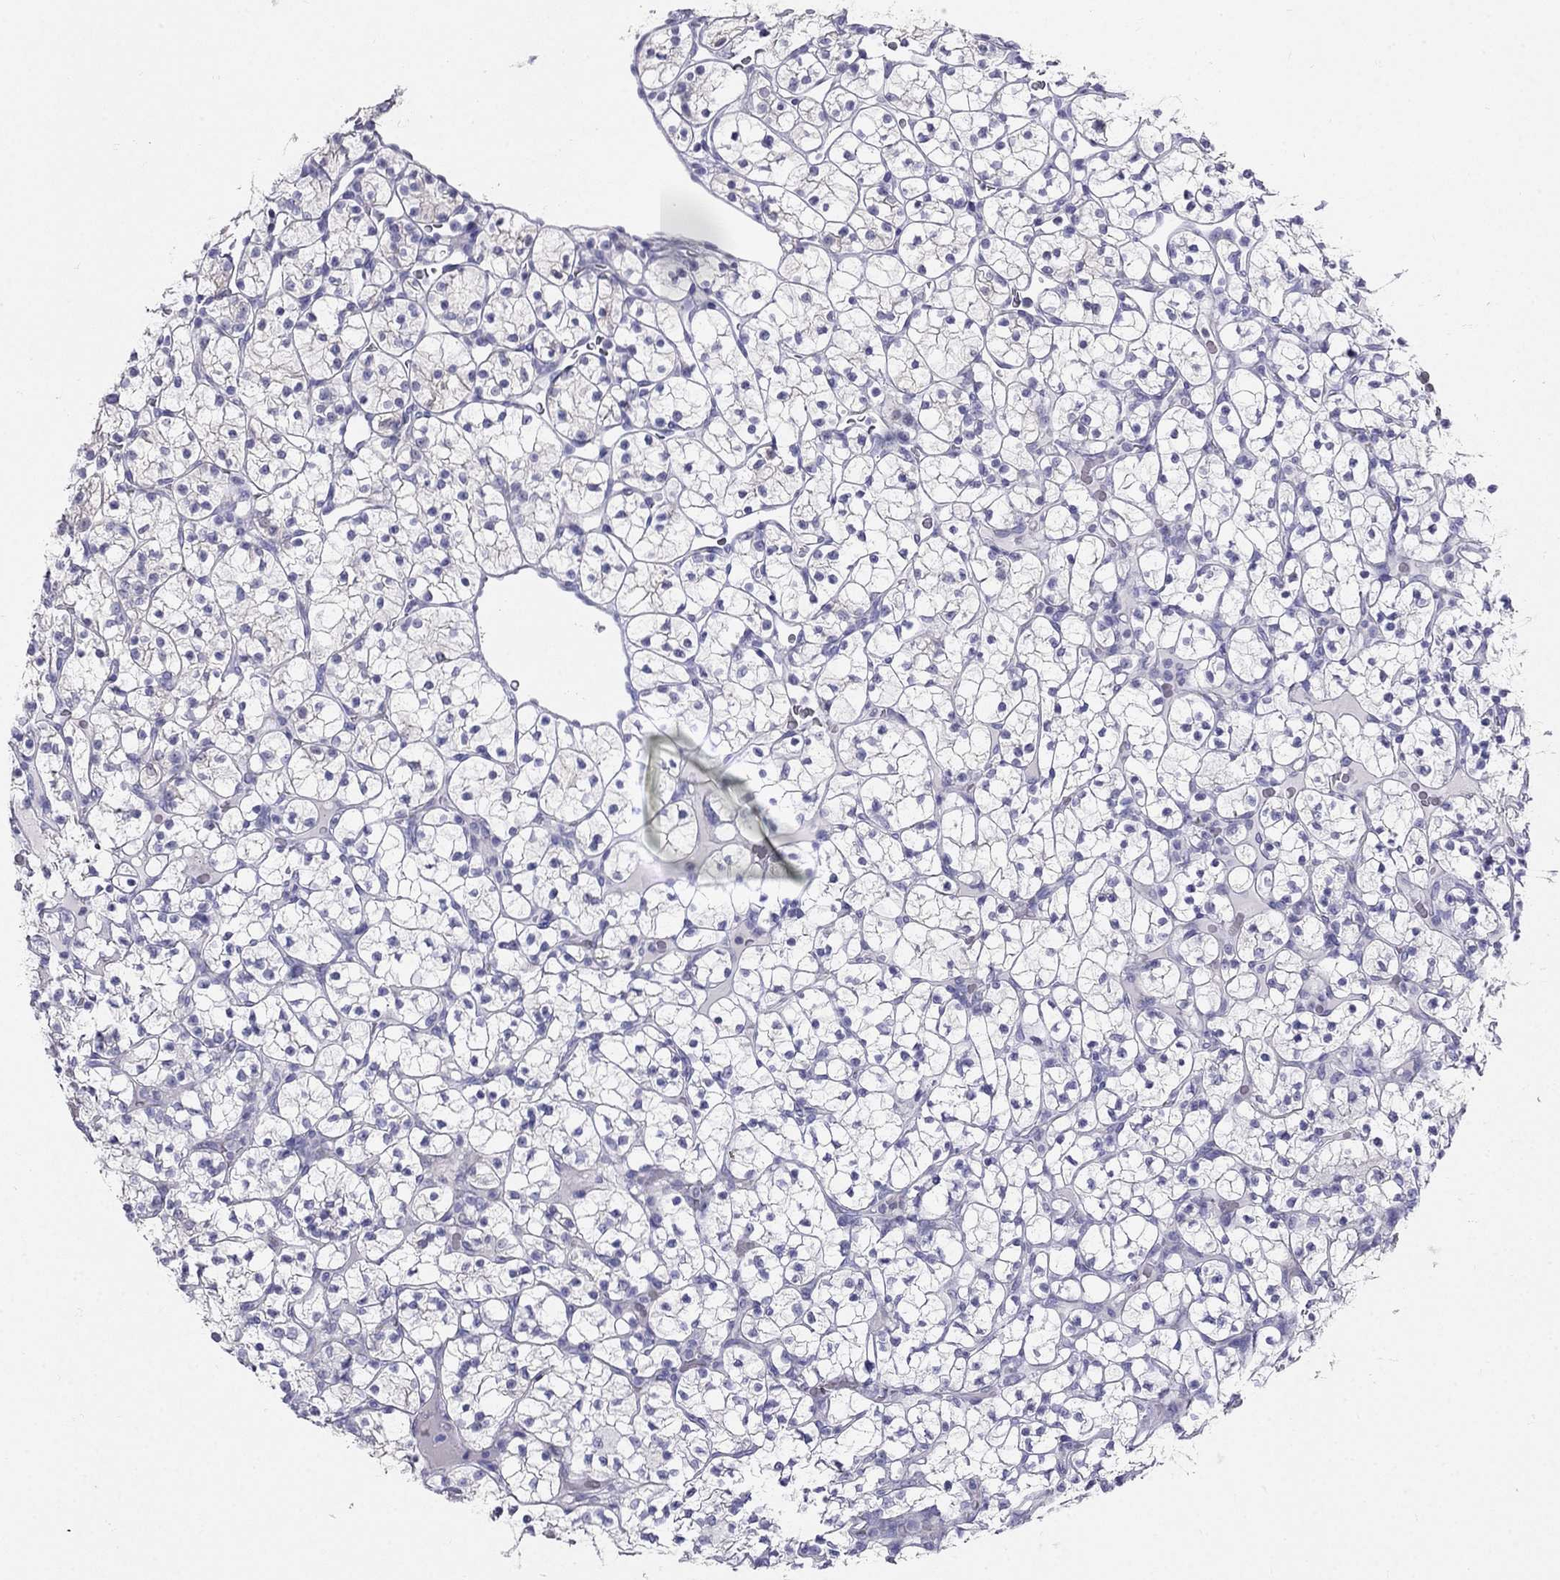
{"staining": {"intensity": "negative", "quantity": "none", "location": "none"}, "tissue": "renal cancer", "cell_type": "Tumor cells", "image_type": "cancer", "snomed": [{"axis": "morphology", "description": "Adenocarcinoma, NOS"}, {"axis": "topography", "description": "Kidney"}], "caption": "Tumor cells show no significant expression in adenocarcinoma (renal).", "gene": "RFLNA", "patient": {"sex": "female", "age": 89}}